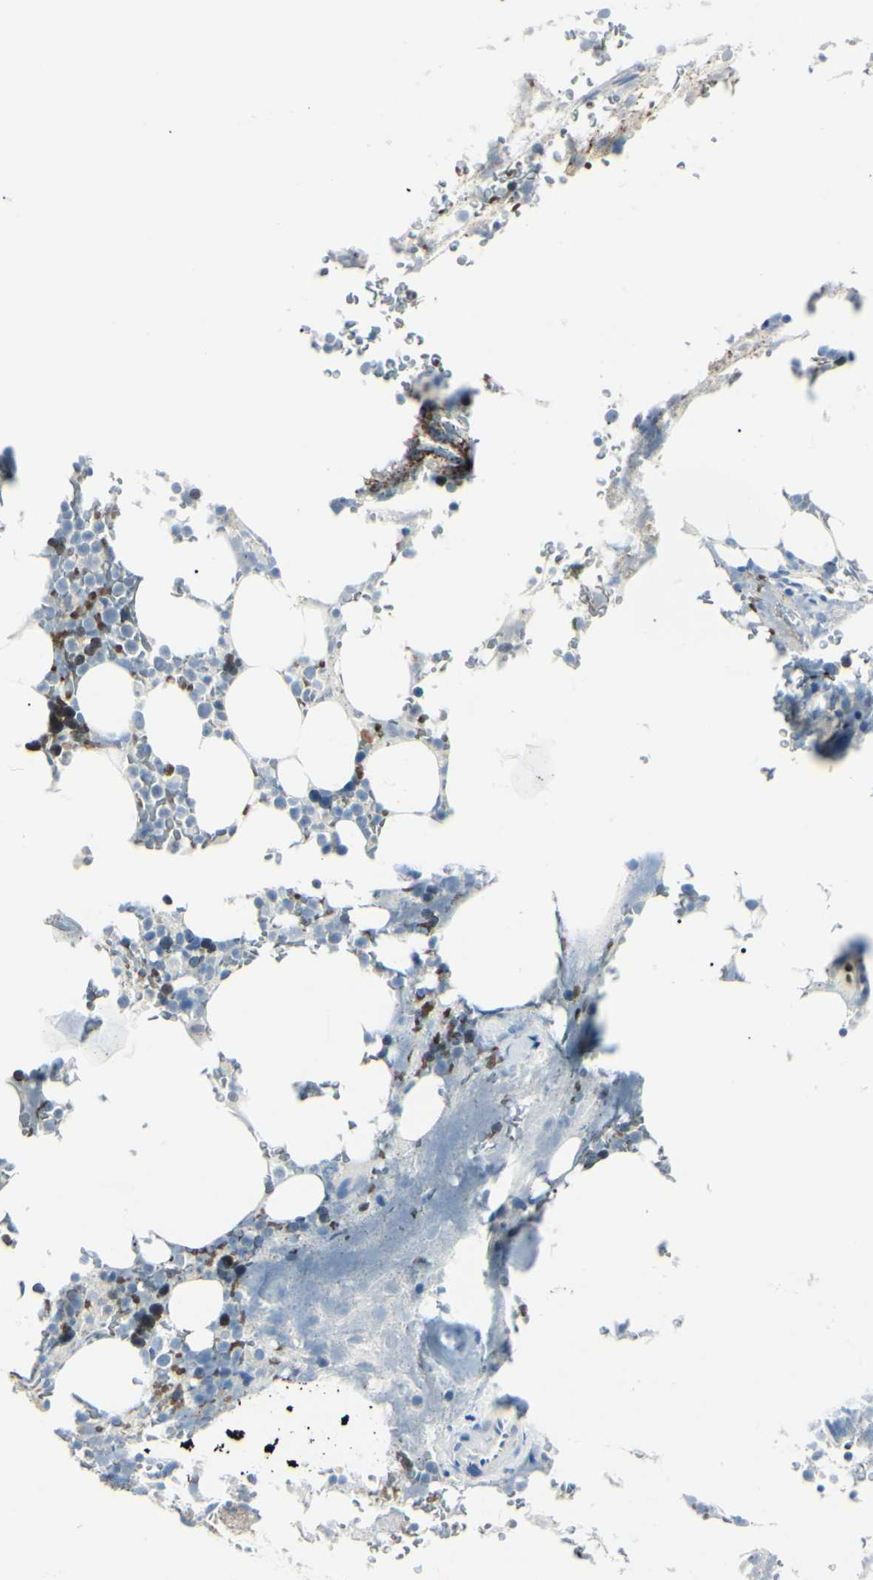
{"staining": {"intensity": "strong", "quantity": "<25%", "location": "cytoplasmic/membranous"}, "tissue": "bone marrow", "cell_type": "Hematopoietic cells", "image_type": "normal", "snomed": [{"axis": "morphology", "description": "Normal tissue, NOS"}, {"axis": "topography", "description": "Bone marrow"}], "caption": "Protein staining by IHC displays strong cytoplasmic/membranous expression in about <25% of hematopoietic cells in benign bone marrow.", "gene": "CA2", "patient": {"sex": "female", "age": 73}}